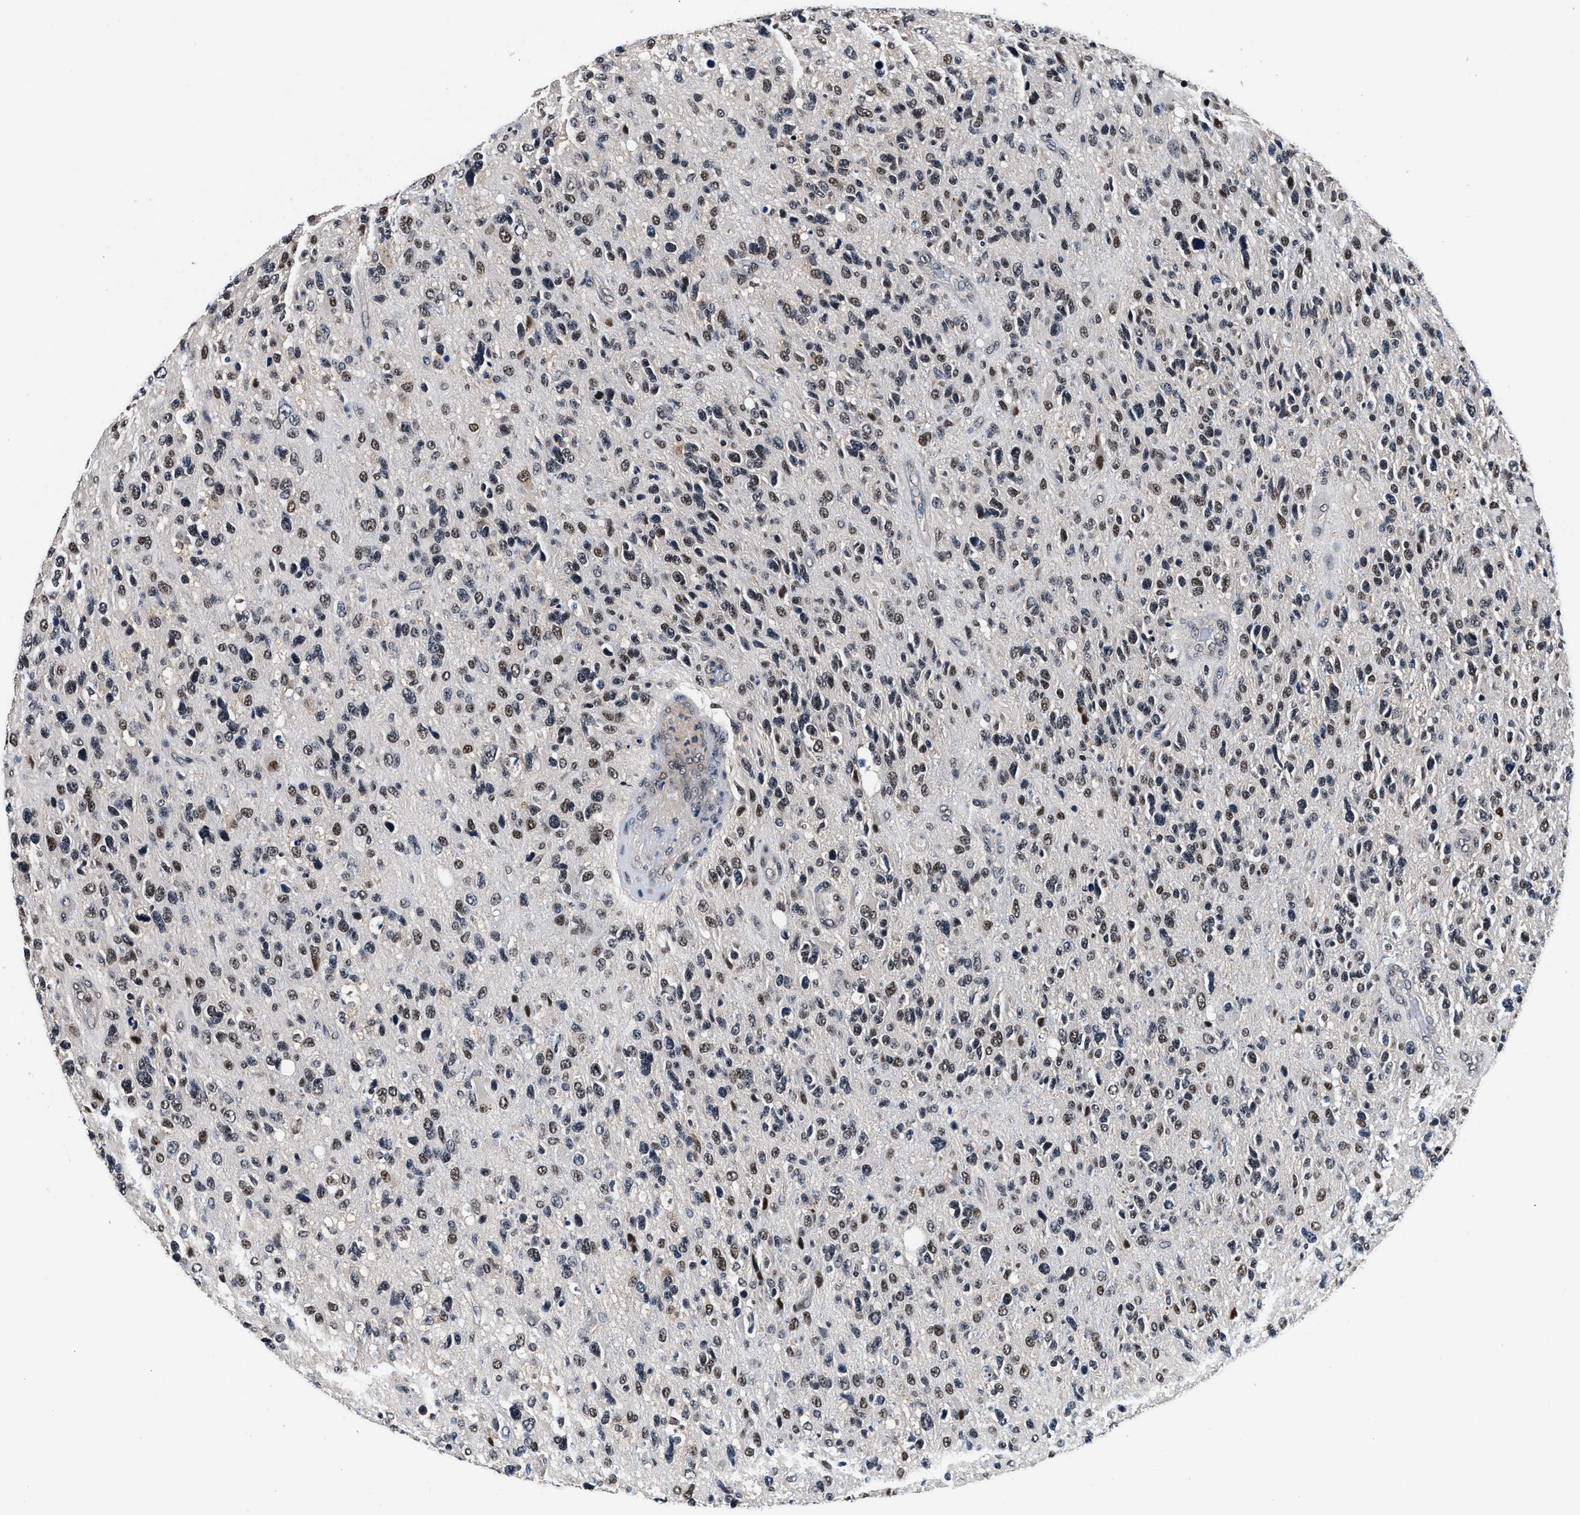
{"staining": {"intensity": "moderate", "quantity": ">75%", "location": "nuclear"}, "tissue": "glioma", "cell_type": "Tumor cells", "image_type": "cancer", "snomed": [{"axis": "morphology", "description": "Glioma, malignant, High grade"}, {"axis": "topography", "description": "Brain"}], "caption": "Approximately >75% of tumor cells in human glioma exhibit moderate nuclear protein positivity as visualized by brown immunohistochemical staining.", "gene": "USP16", "patient": {"sex": "female", "age": 58}}